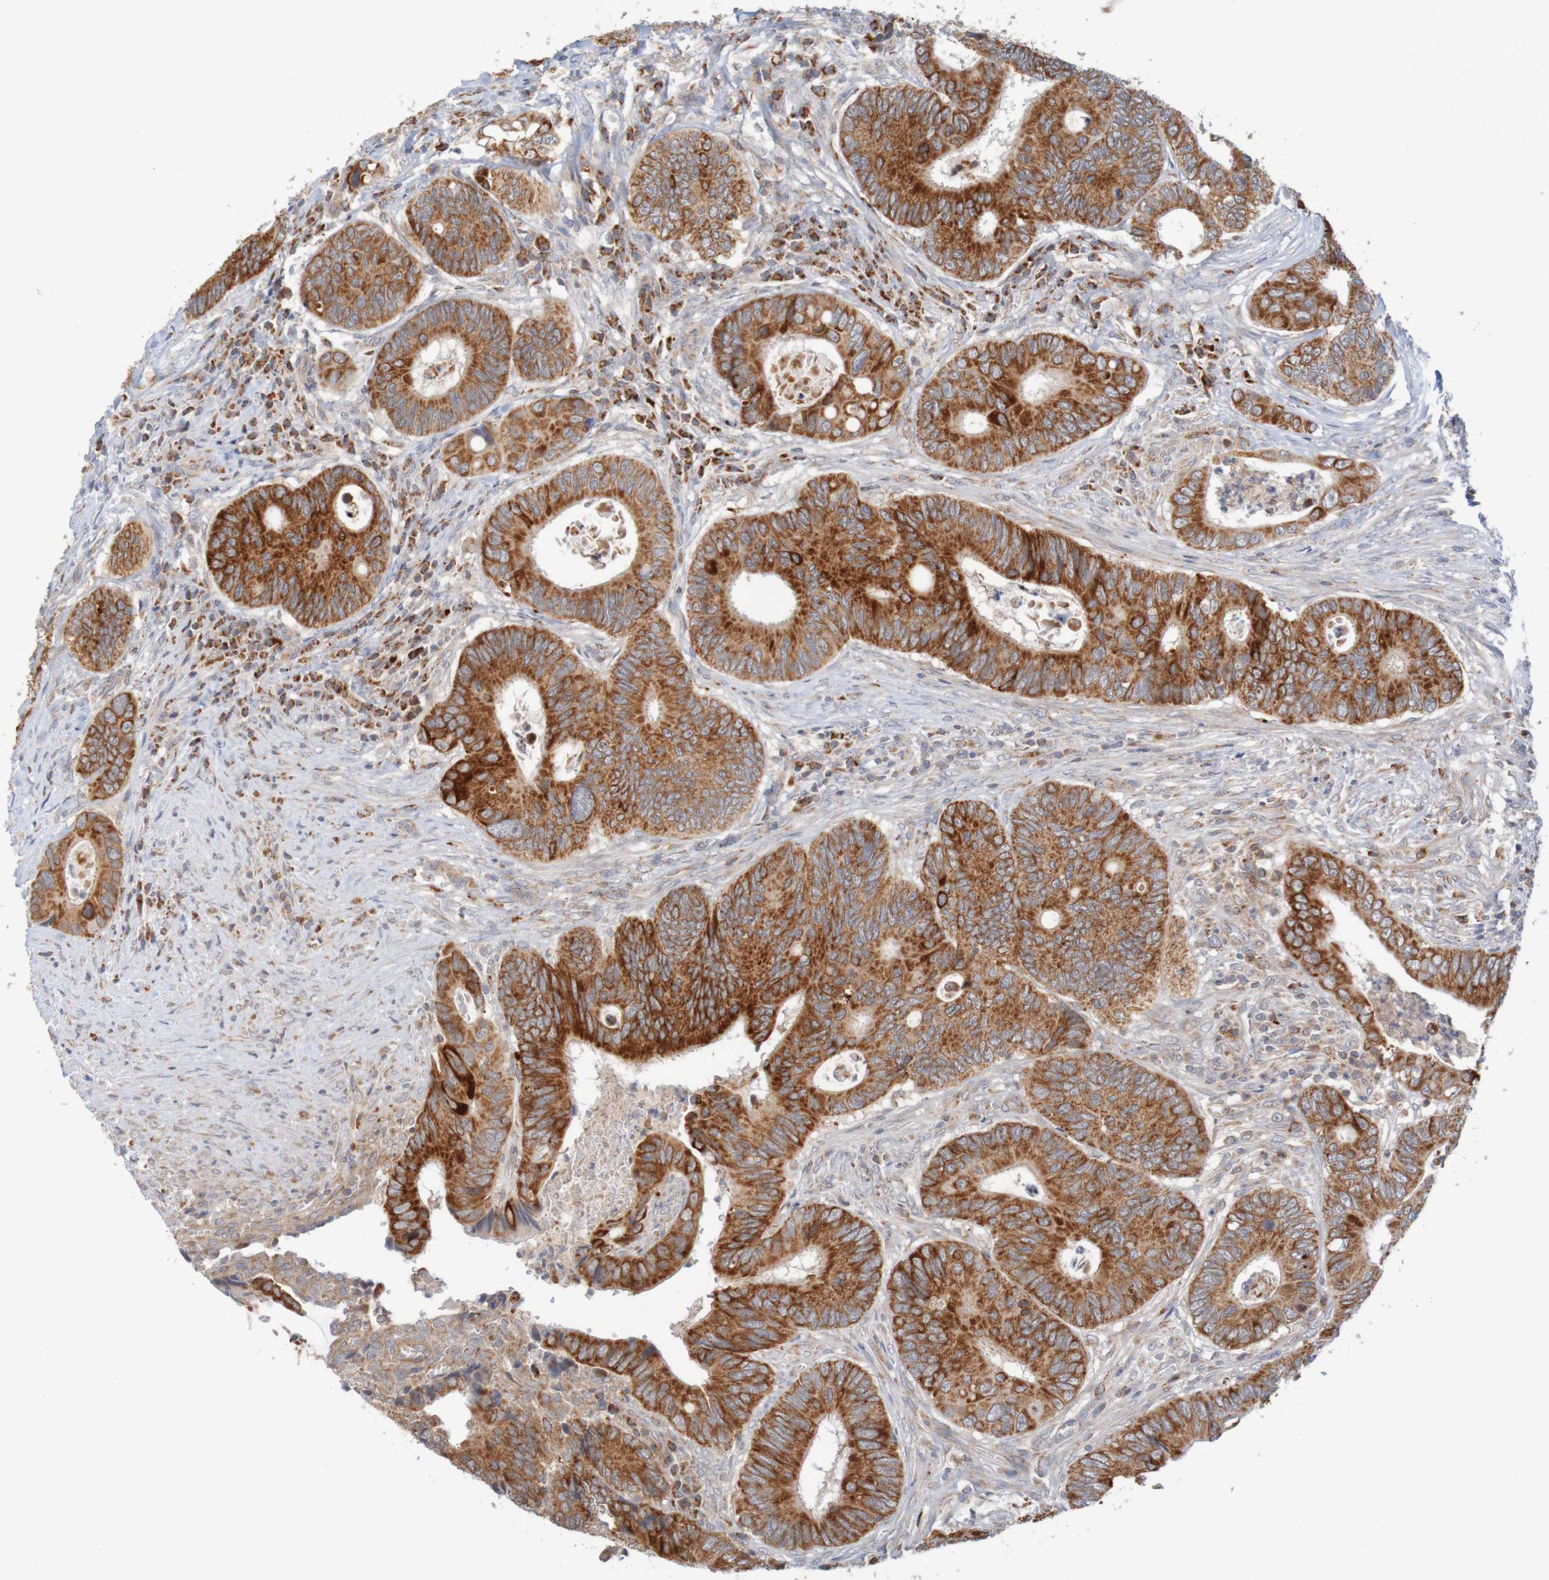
{"staining": {"intensity": "strong", "quantity": ">75%", "location": "cytoplasmic/membranous"}, "tissue": "colorectal cancer", "cell_type": "Tumor cells", "image_type": "cancer", "snomed": [{"axis": "morphology", "description": "Inflammation, NOS"}, {"axis": "morphology", "description": "Adenocarcinoma, NOS"}, {"axis": "topography", "description": "Colon"}], "caption": "Colorectal cancer (adenocarcinoma) was stained to show a protein in brown. There is high levels of strong cytoplasmic/membranous positivity in approximately >75% of tumor cells.", "gene": "NAV2", "patient": {"sex": "male", "age": 72}}